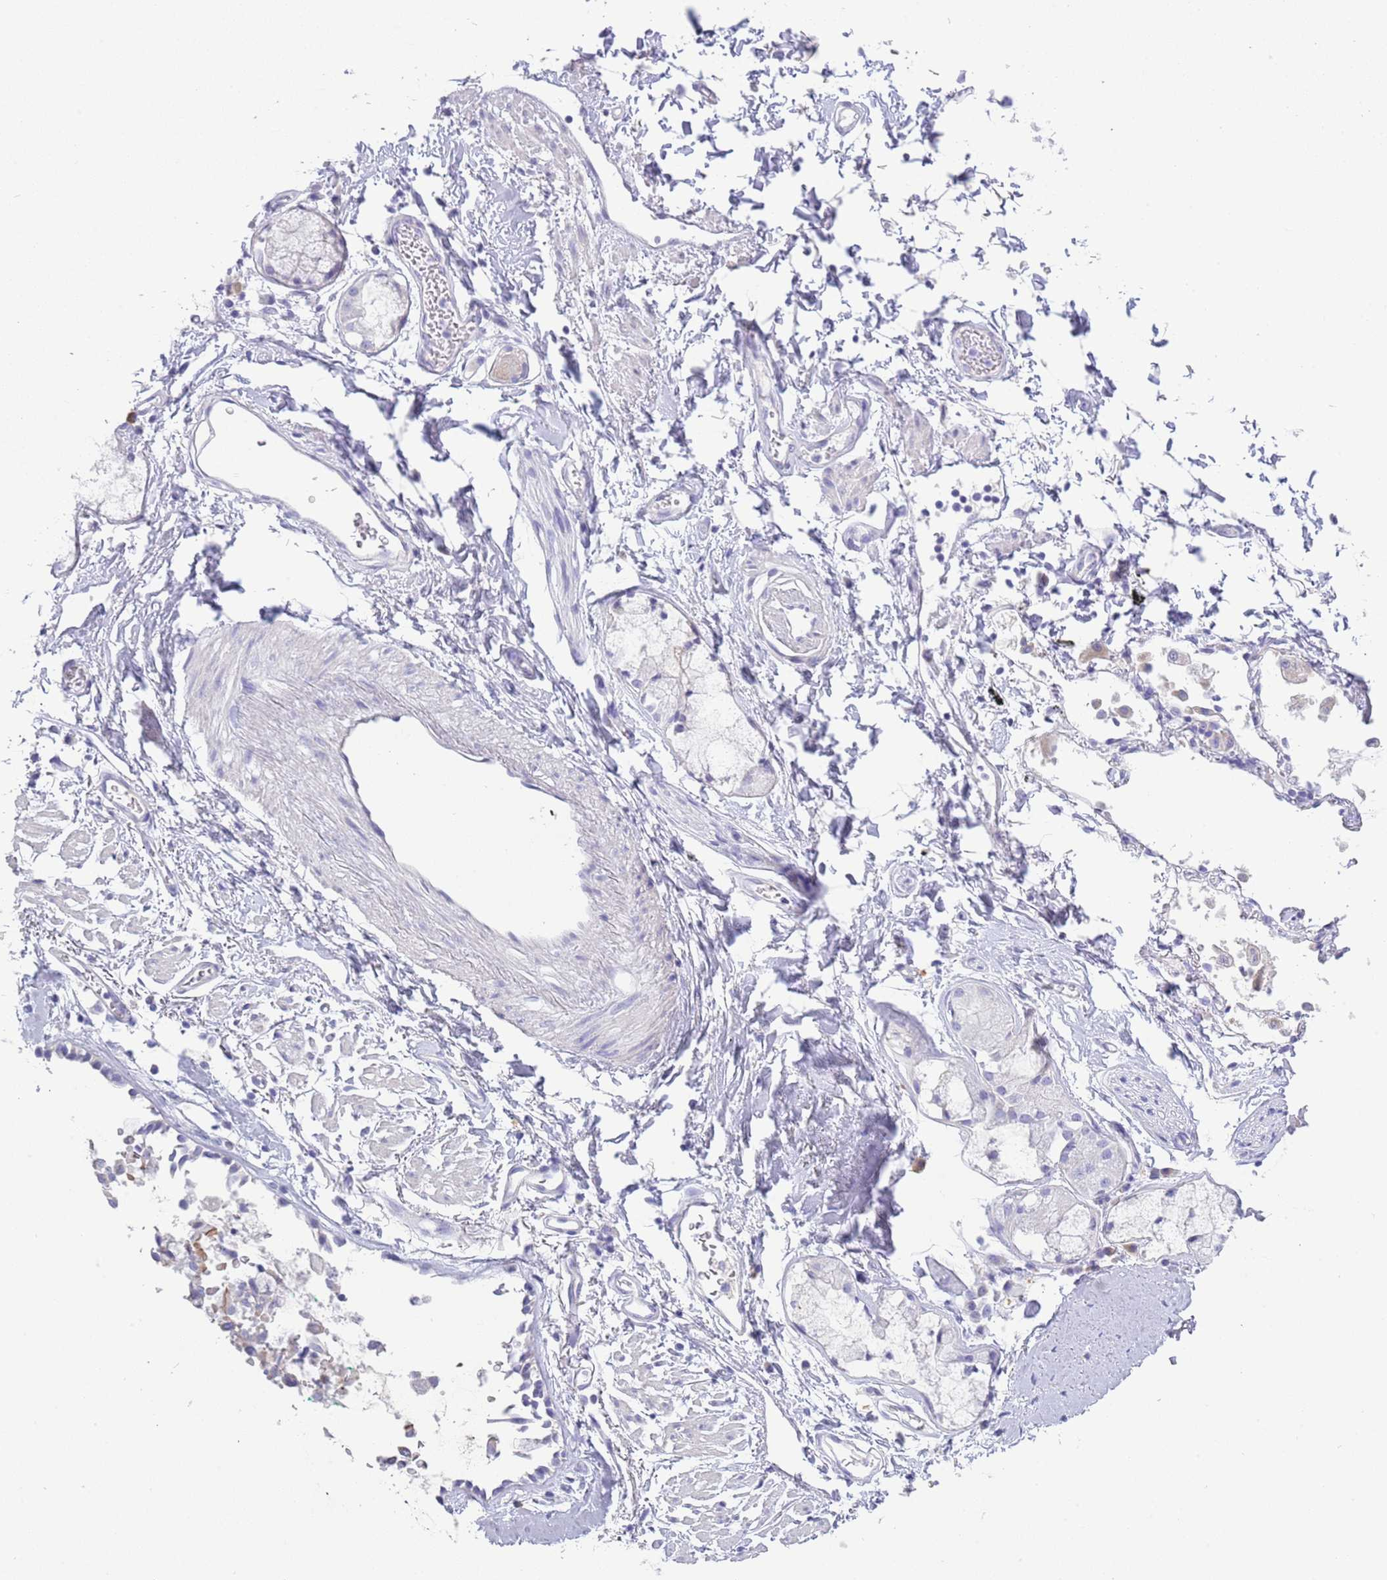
{"staining": {"intensity": "negative", "quantity": "none", "location": "none"}, "tissue": "soft tissue", "cell_type": "Fibroblasts", "image_type": "normal", "snomed": [{"axis": "morphology", "description": "Normal tissue, NOS"}, {"axis": "topography", "description": "Cartilage tissue"}], "caption": "IHC photomicrograph of benign soft tissue: soft tissue stained with DAB (3,3'-diaminobenzidine) demonstrates no significant protein expression in fibroblasts. Brightfield microscopy of IHC stained with DAB (3,3'-diaminobenzidine) (brown) and hematoxylin (blue), captured at high magnification.", "gene": "ACR", "patient": {"sex": "male", "age": 73}}